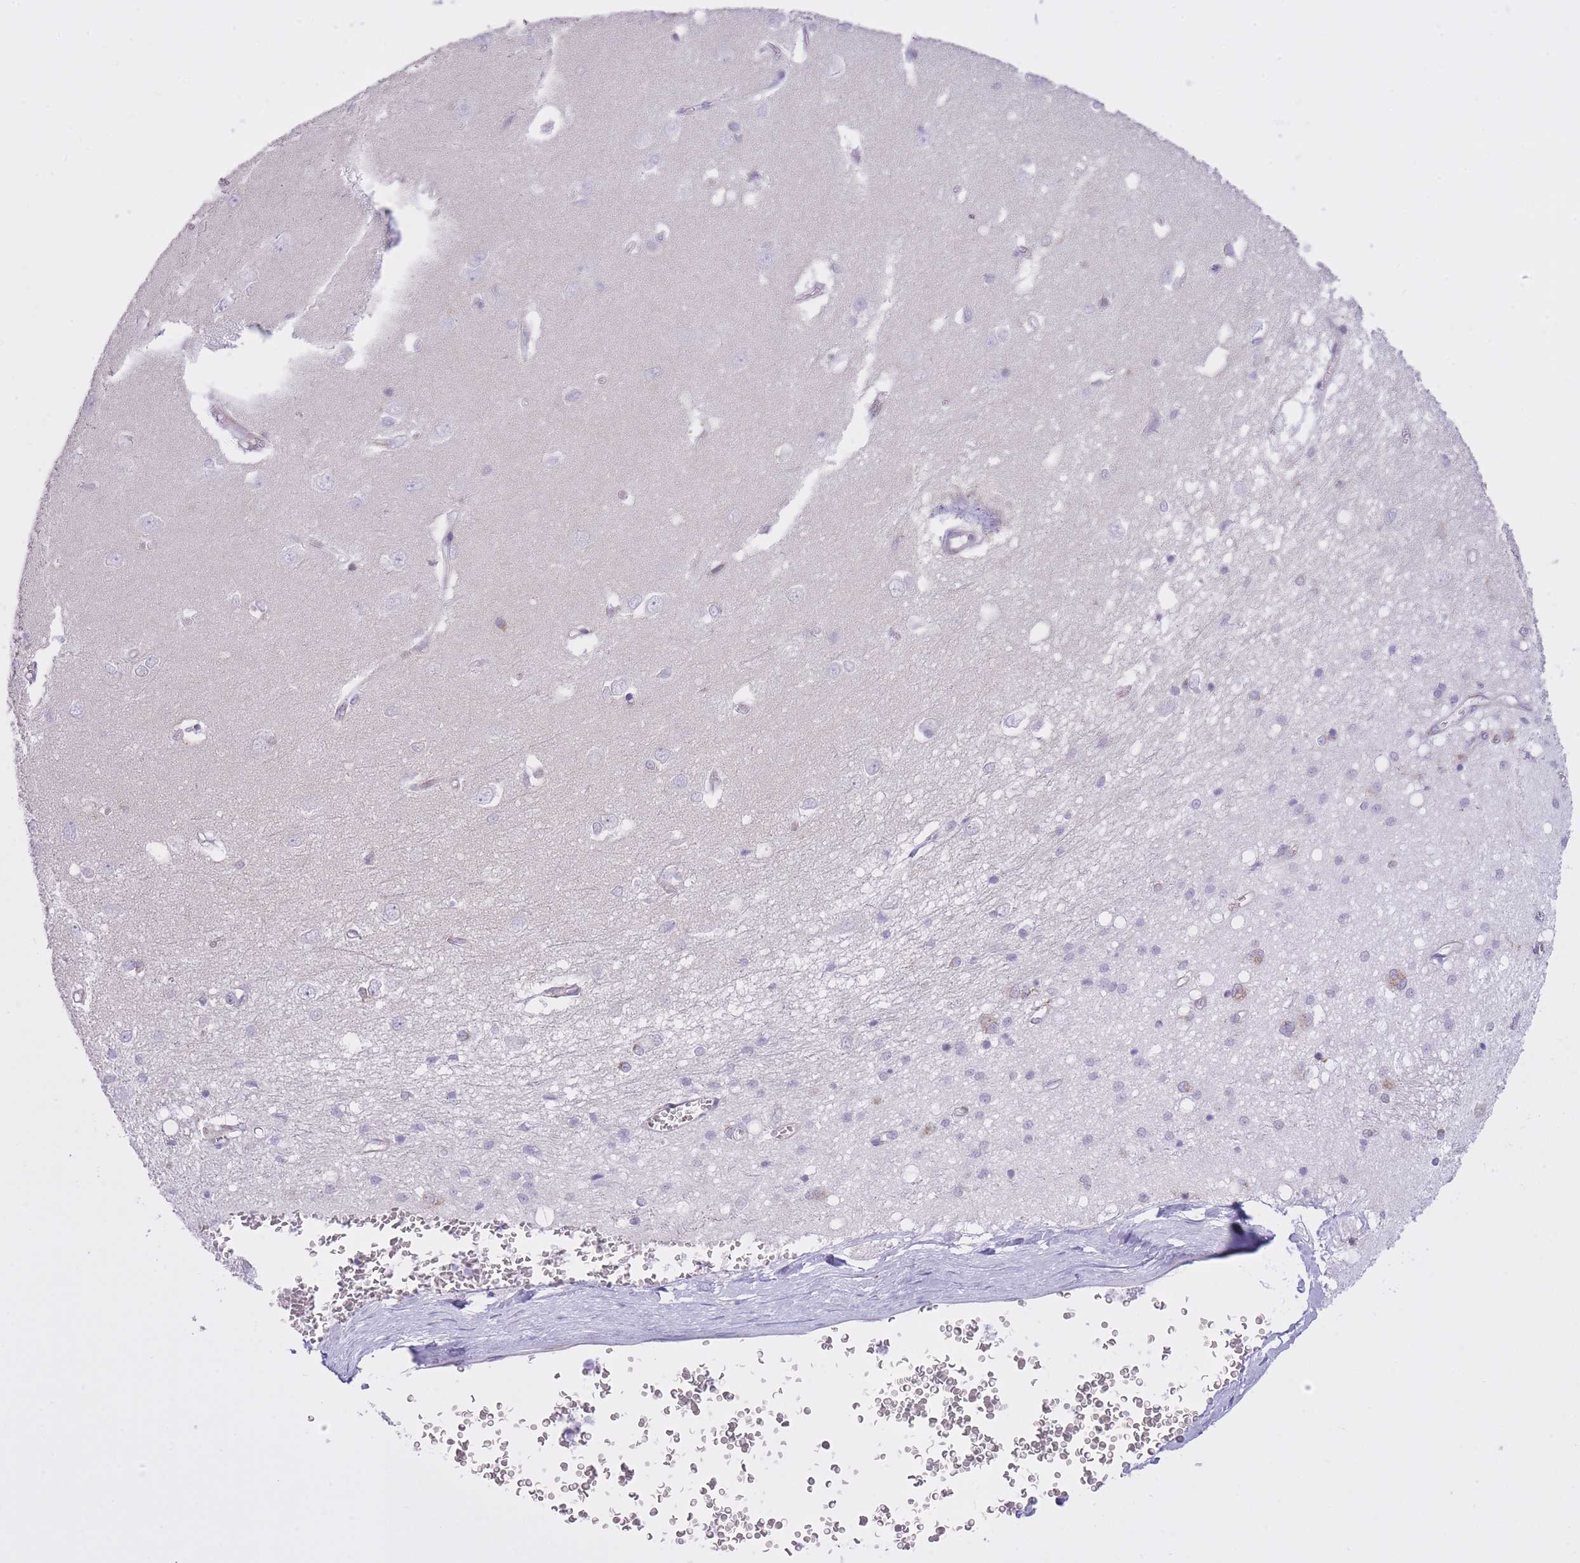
{"staining": {"intensity": "negative", "quantity": "none", "location": "none"}, "tissue": "caudate", "cell_type": "Glial cells", "image_type": "normal", "snomed": [{"axis": "morphology", "description": "Normal tissue, NOS"}, {"axis": "topography", "description": "Lateral ventricle wall"}], "caption": "This is an immunohistochemistry (IHC) micrograph of benign caudate. There is no expression in glial cells.", "gene": "ZNF501", "patient": {"sex": "male", "age": 37}}